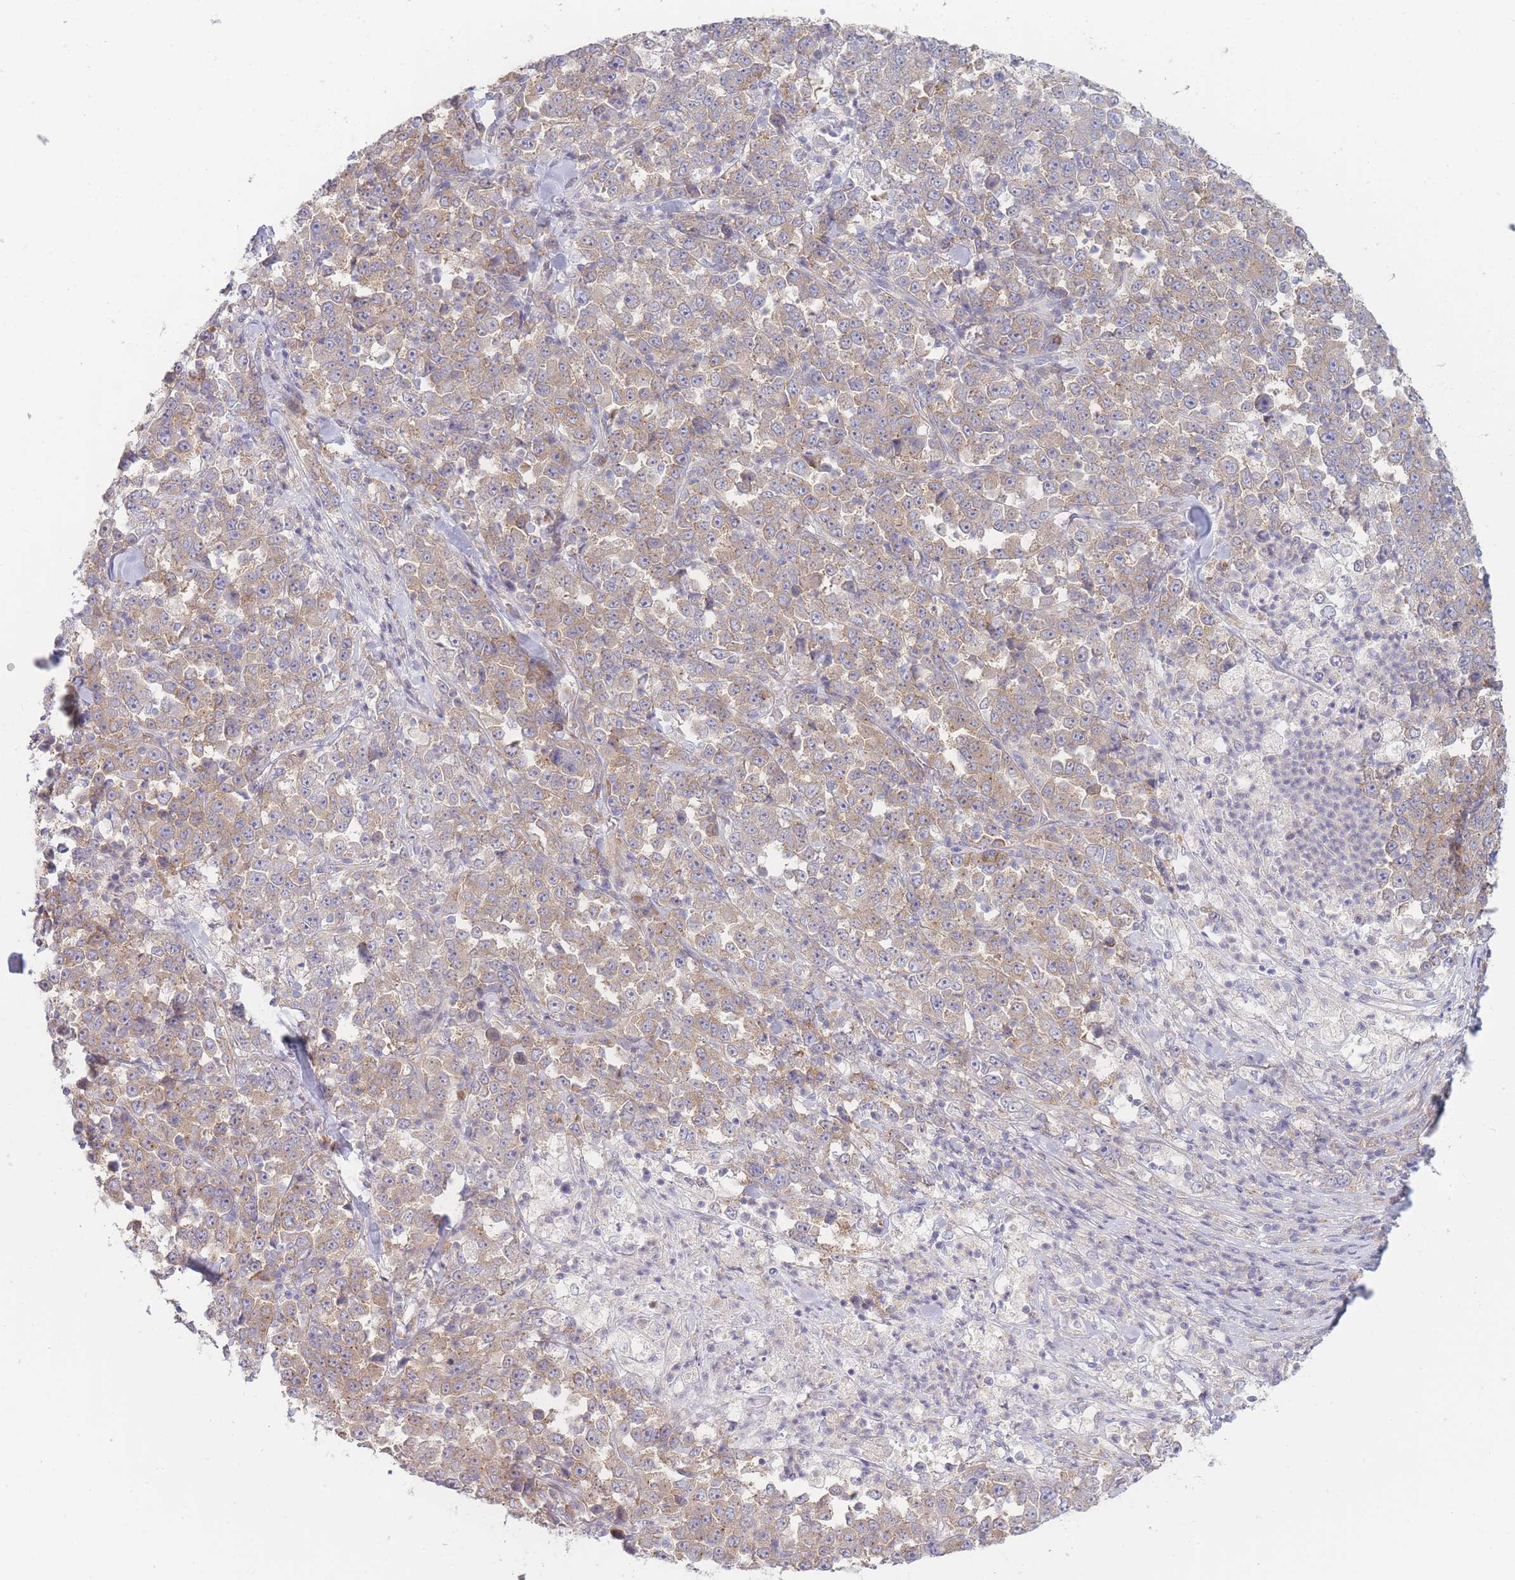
{"staining": {"intensity": "moderate", "quantity": ">75%", "location": "cytoplasmic/membranous"}, "tissue": "stomach cancer", "cell_type": "Tumor cells", "image_type": "cancer", "snomed": [{"axis": "morphology", "description": "Normal tissue, NOS"}, {"axis": "morphology", "description": "Adenocarcinoma, NOS"}, {"axis": "topography", "description": "Stomach, upper"}, {"axis": "topography", "description": "Stomach"}], "caption": "Adenocarcinoma (stomach) stained for a protein (brown) shows moderate cytoplasmic/membranous positive staining in approximately >75% of tumor cells.", "gene": "OR5L2", "patient": {"sex": "male", "age": 59}}